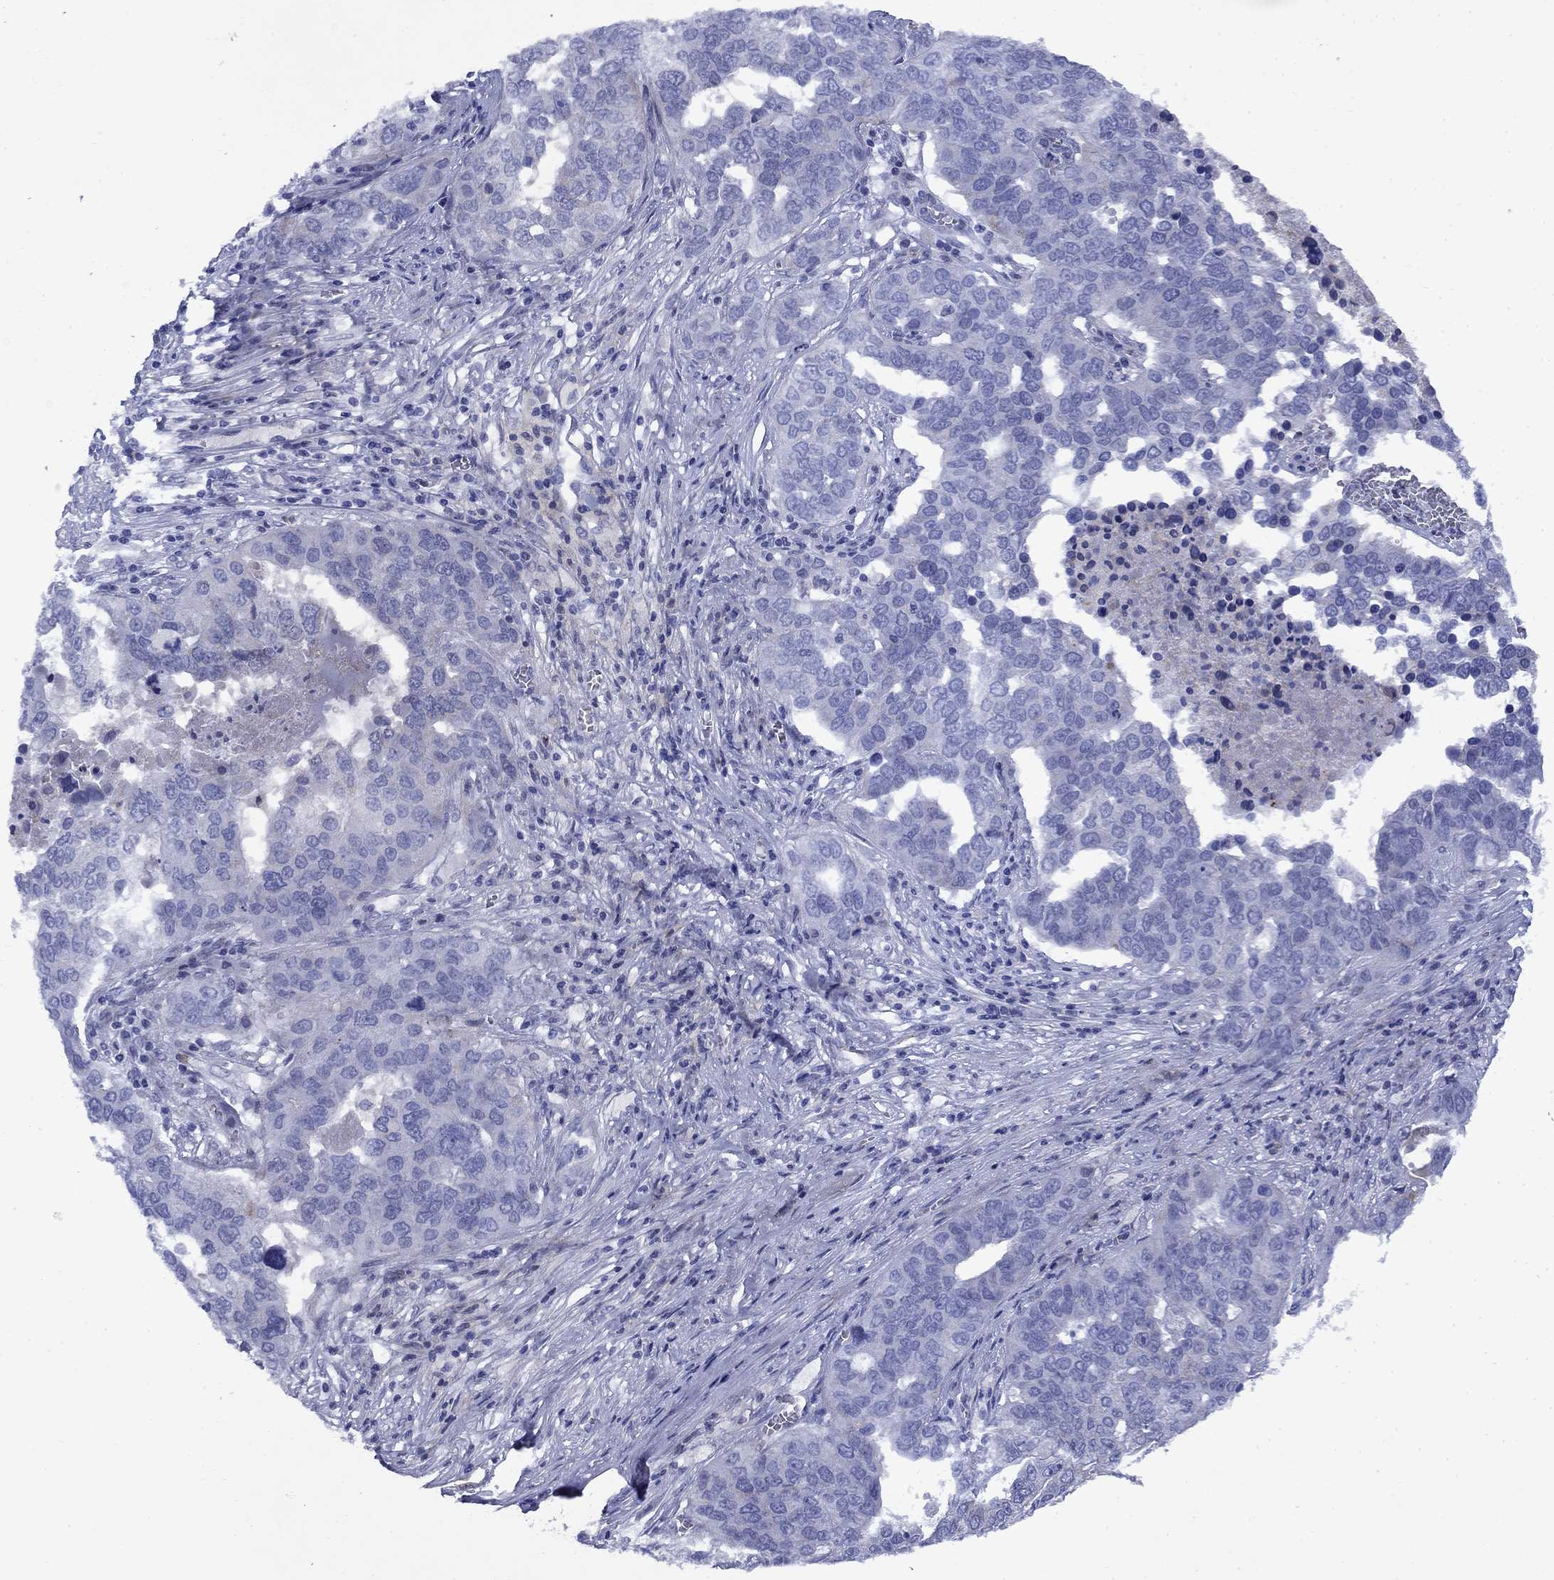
{"staining": {"intensity": "negative", "quantity": "none", "location": "none"}, "tissue": "ovarian cancer", "cell_type": "Tumor cells", "image_type": "cancer", "snomed": [{"axis": "morphology", "description": "Carcinoma, endometroid"}, {"axis": "topography", "description": "Soft tissue"}, {"axis": "topography", "description": "Ovary"}], "caption": "Tumor cells are negative for protein expression in human ovarian cancer. Brightfield microscopy of immunohistochemistry stained with DAB (brown) and hematoxylin (blue), captured at high magnification.", "gene": "STAB2", "patient": {"sex": "female", "age": 52}}